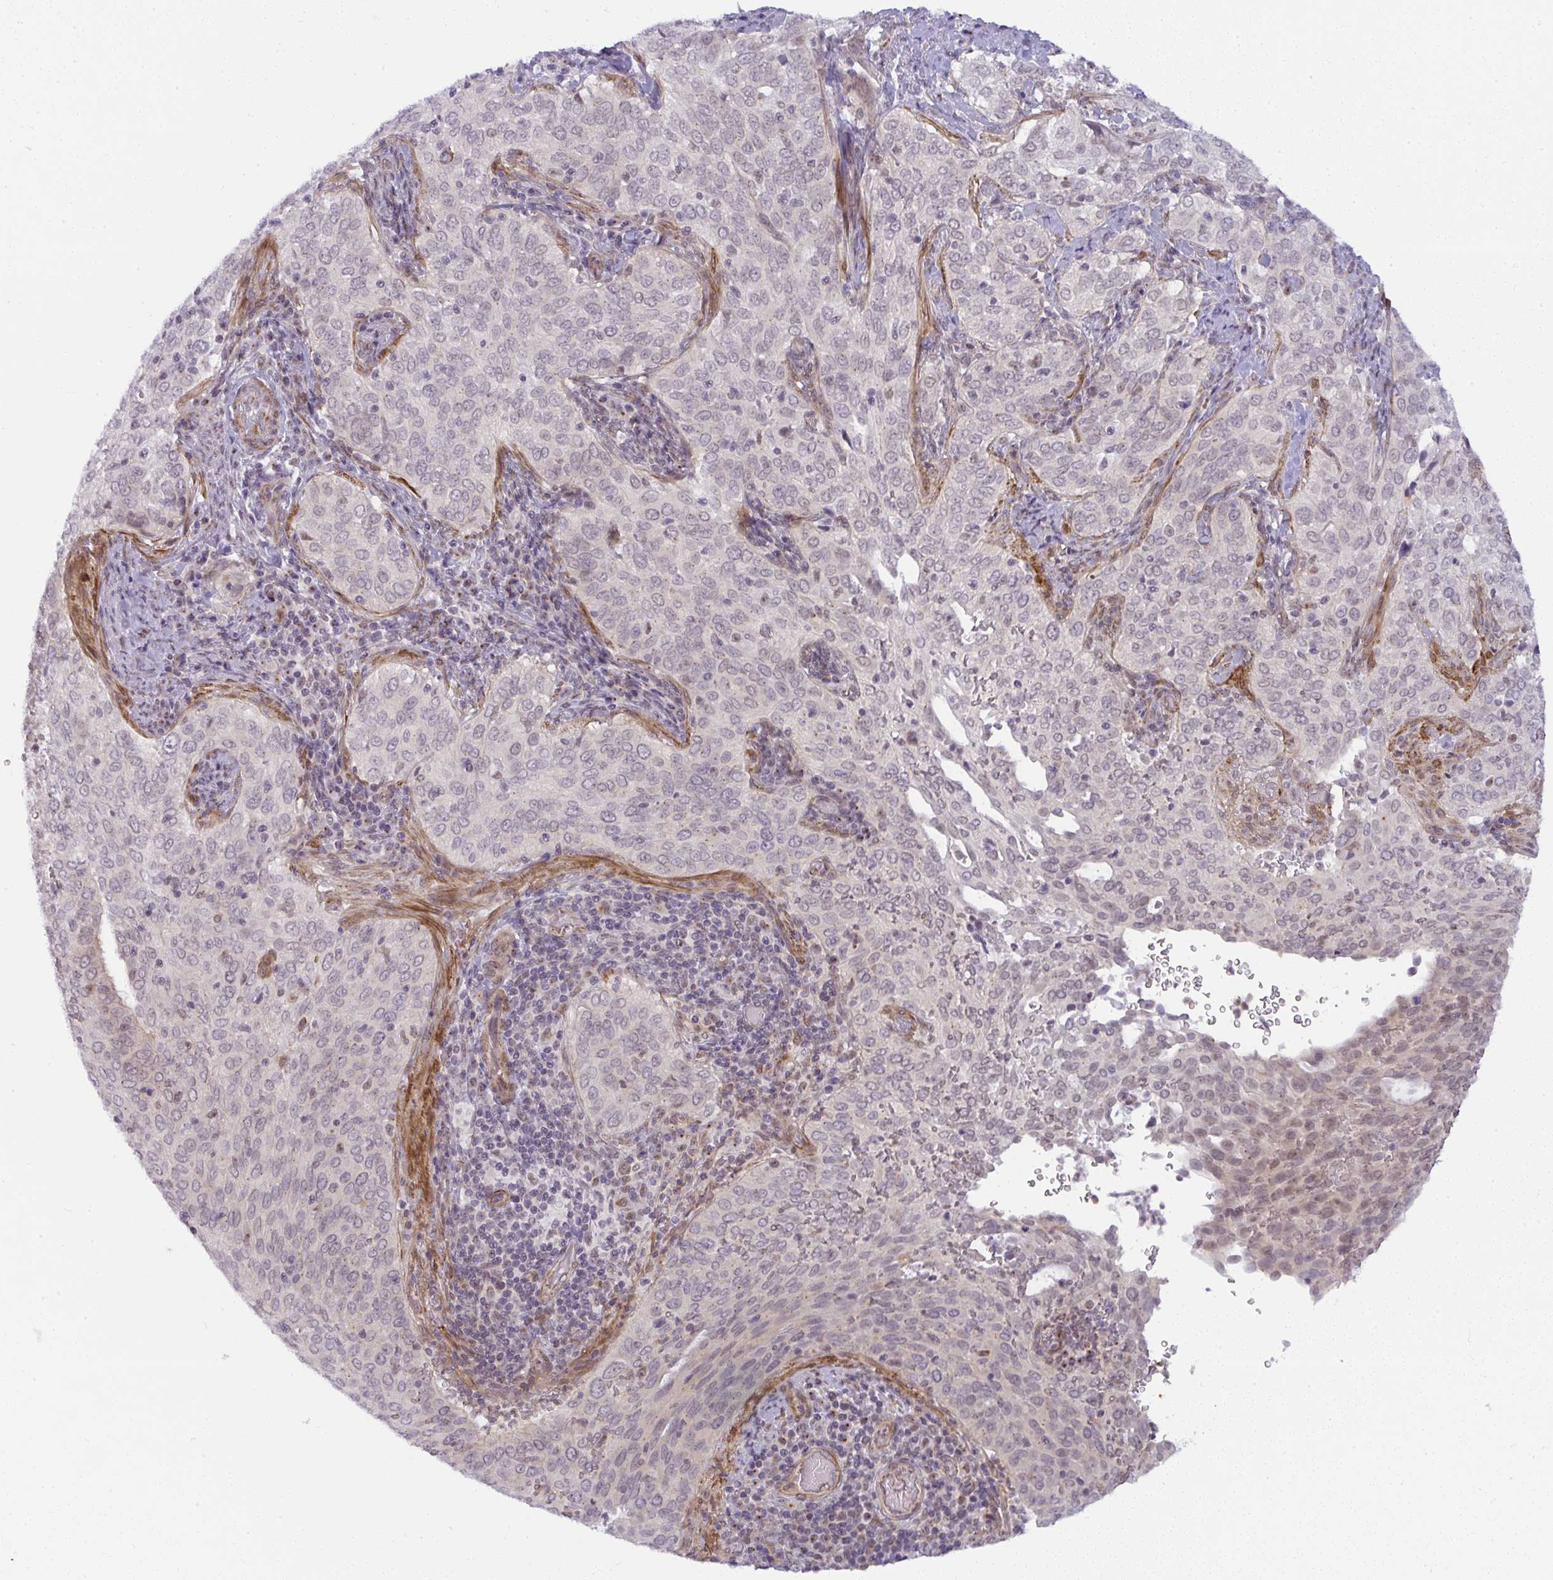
{"staining": {"intensity": "negative", "quantity": "none", "location": "none"}, "tissue": "cervical cancer", "cell_type": "Tumor cells", "image_type": "cancer", "snomed": [{"axis": "morphology", "description": "Squamous cell carcinoma, NOS"}, {"axis": "topography", "description": "Cervix"}], "caption": "The micrograph displays no staining of tumor cells in squamous cell carcinoma (cervical).", "gene": "DZIP1", "patient": {"sex": "female", "age": 38}}